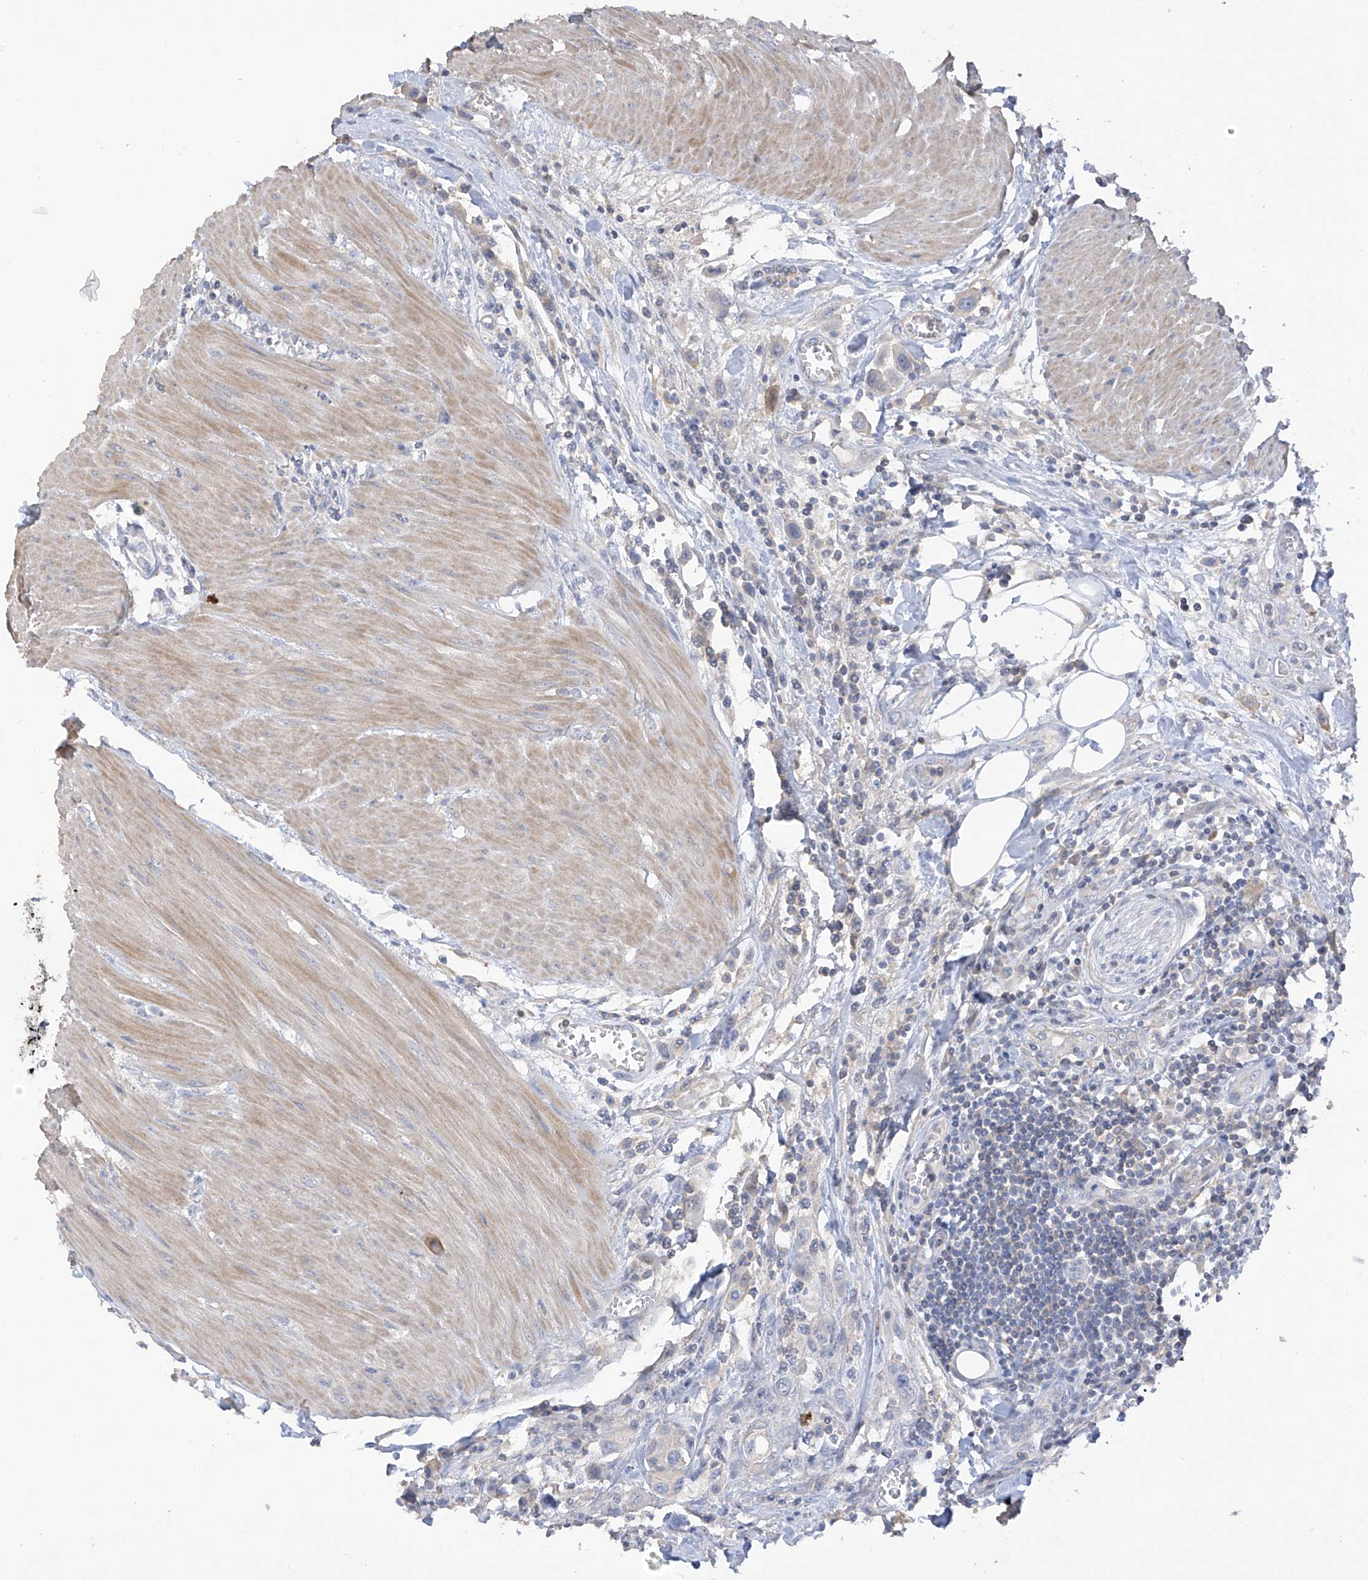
{"staining": {"intensity": "negative", "quantity": "none", "location": "none"}, "tissue": "urothelial cancer", "cell_type": "Tumor cells", "image_type": "cancer", "snomed": [{"axis": "morphology", "description": "Urothelial carcinoma, High grade"}, {"axis": "topography", "description": "Urinary bladder"}], "caption": "Histopathology image shows no protein positivity in tumor cells of urothelial carcinoma (high-grade) tissue.", "gene": "PRSS12", "patient": {"sex": "male", "age": 50}}